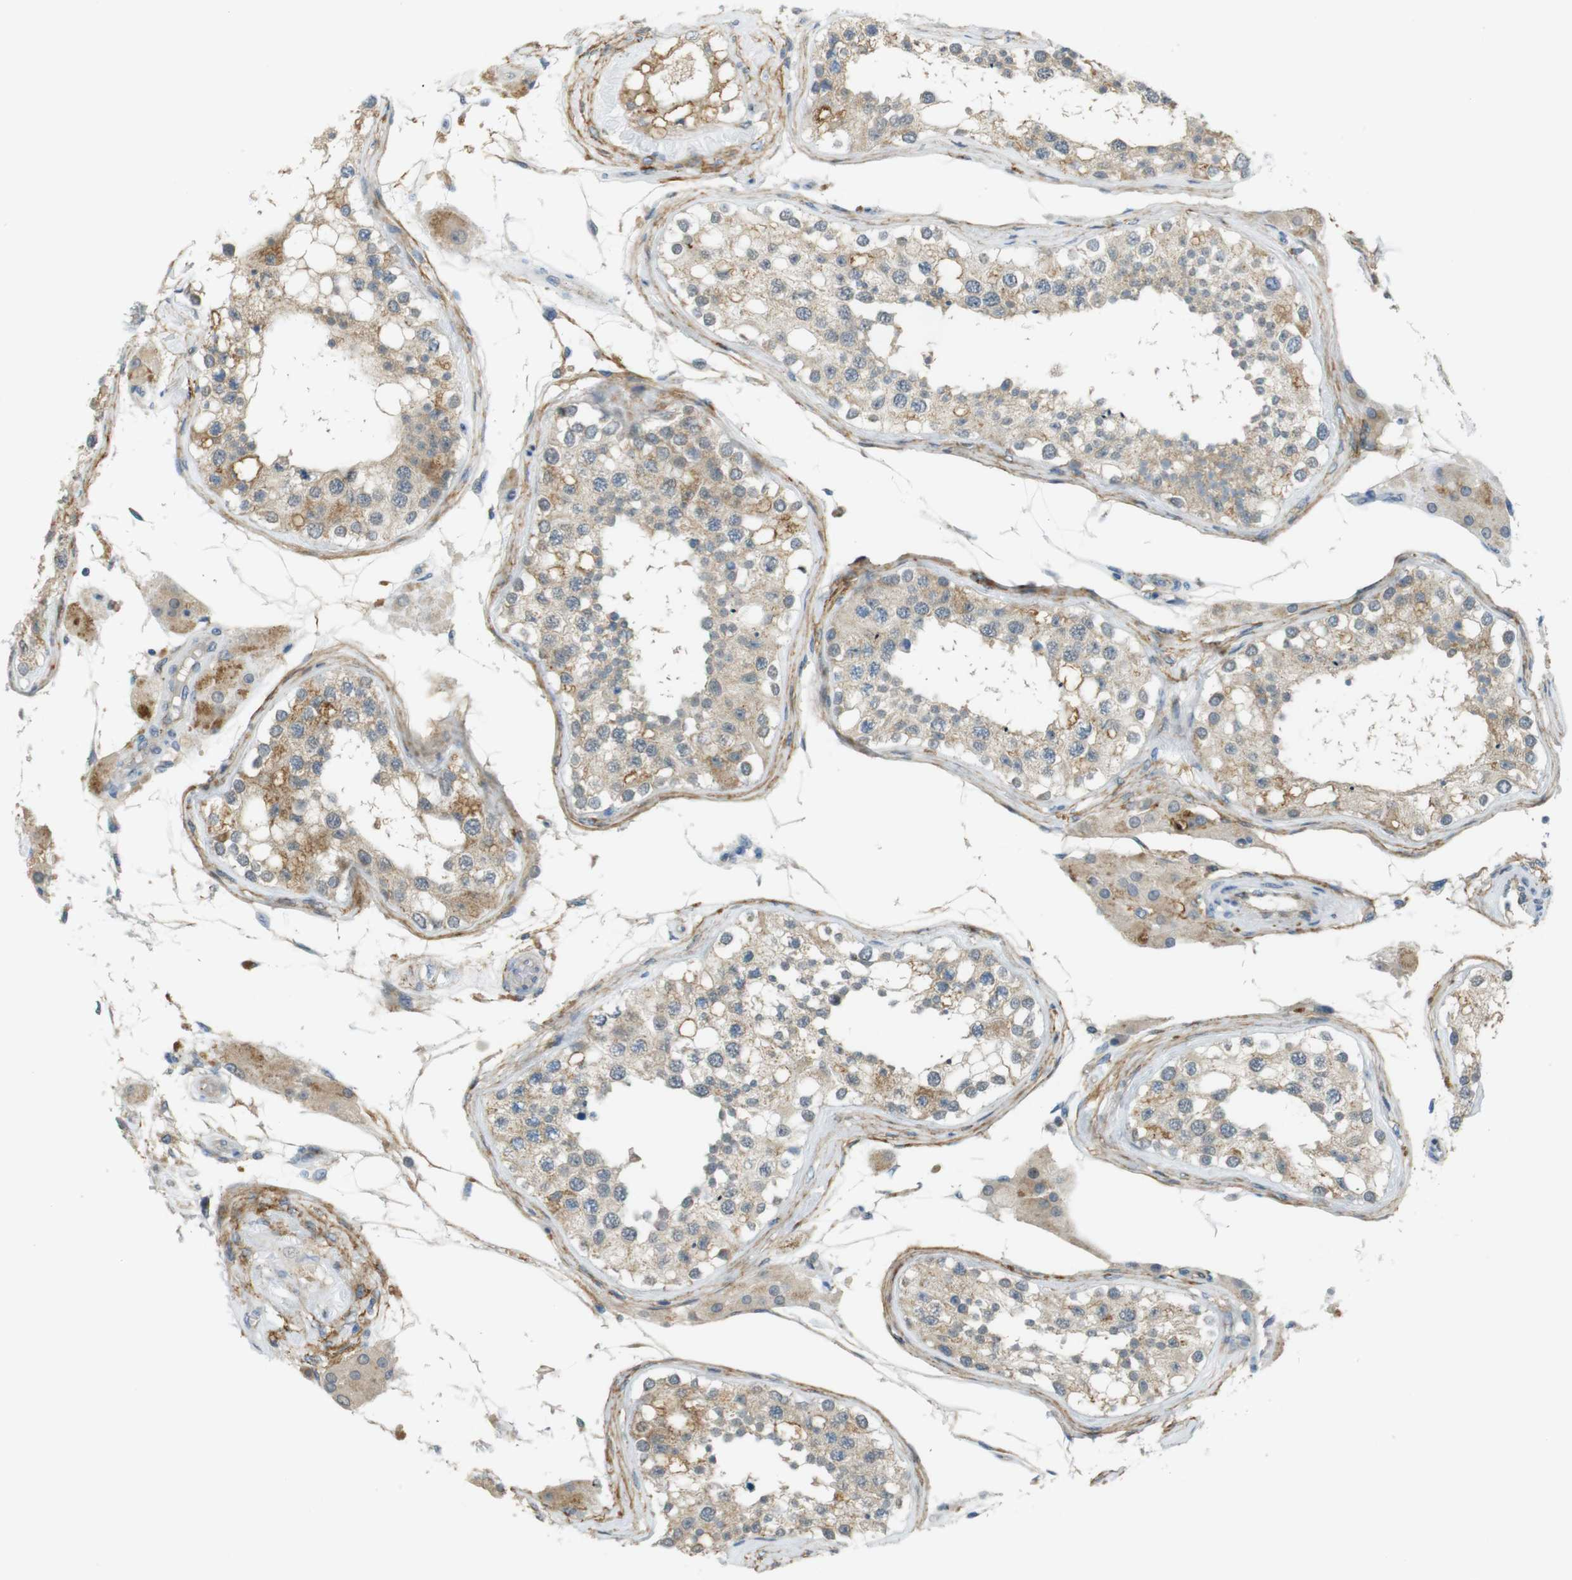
{"staining": {"intensity": "moderate", "quantity": ">75%", "location": "cytoplasmic/membranous"}, "tissue": "testis", "cell_type": "Cells in seminiferous ducts", "image_type": "normal", "snomed": [{"axis": "morphology", "description": "Normal tissue, NOS"}, {"axis": "topography", "description": "Testis"}], "caption": "IHC staining of normal testis, which demonstrates medium levels of moderate cytoplasmic/membranous expression in approximately >75% of cells in seminiferous ducts indicating moderate cytoplasmic/membranous protein staining. The staining was performed using DAB (brown) for protein detection and nuclei were counterstained in hematoxylin (blue).", "gene": "UGT8", "patient": {"sex": "male", "age": 68}}